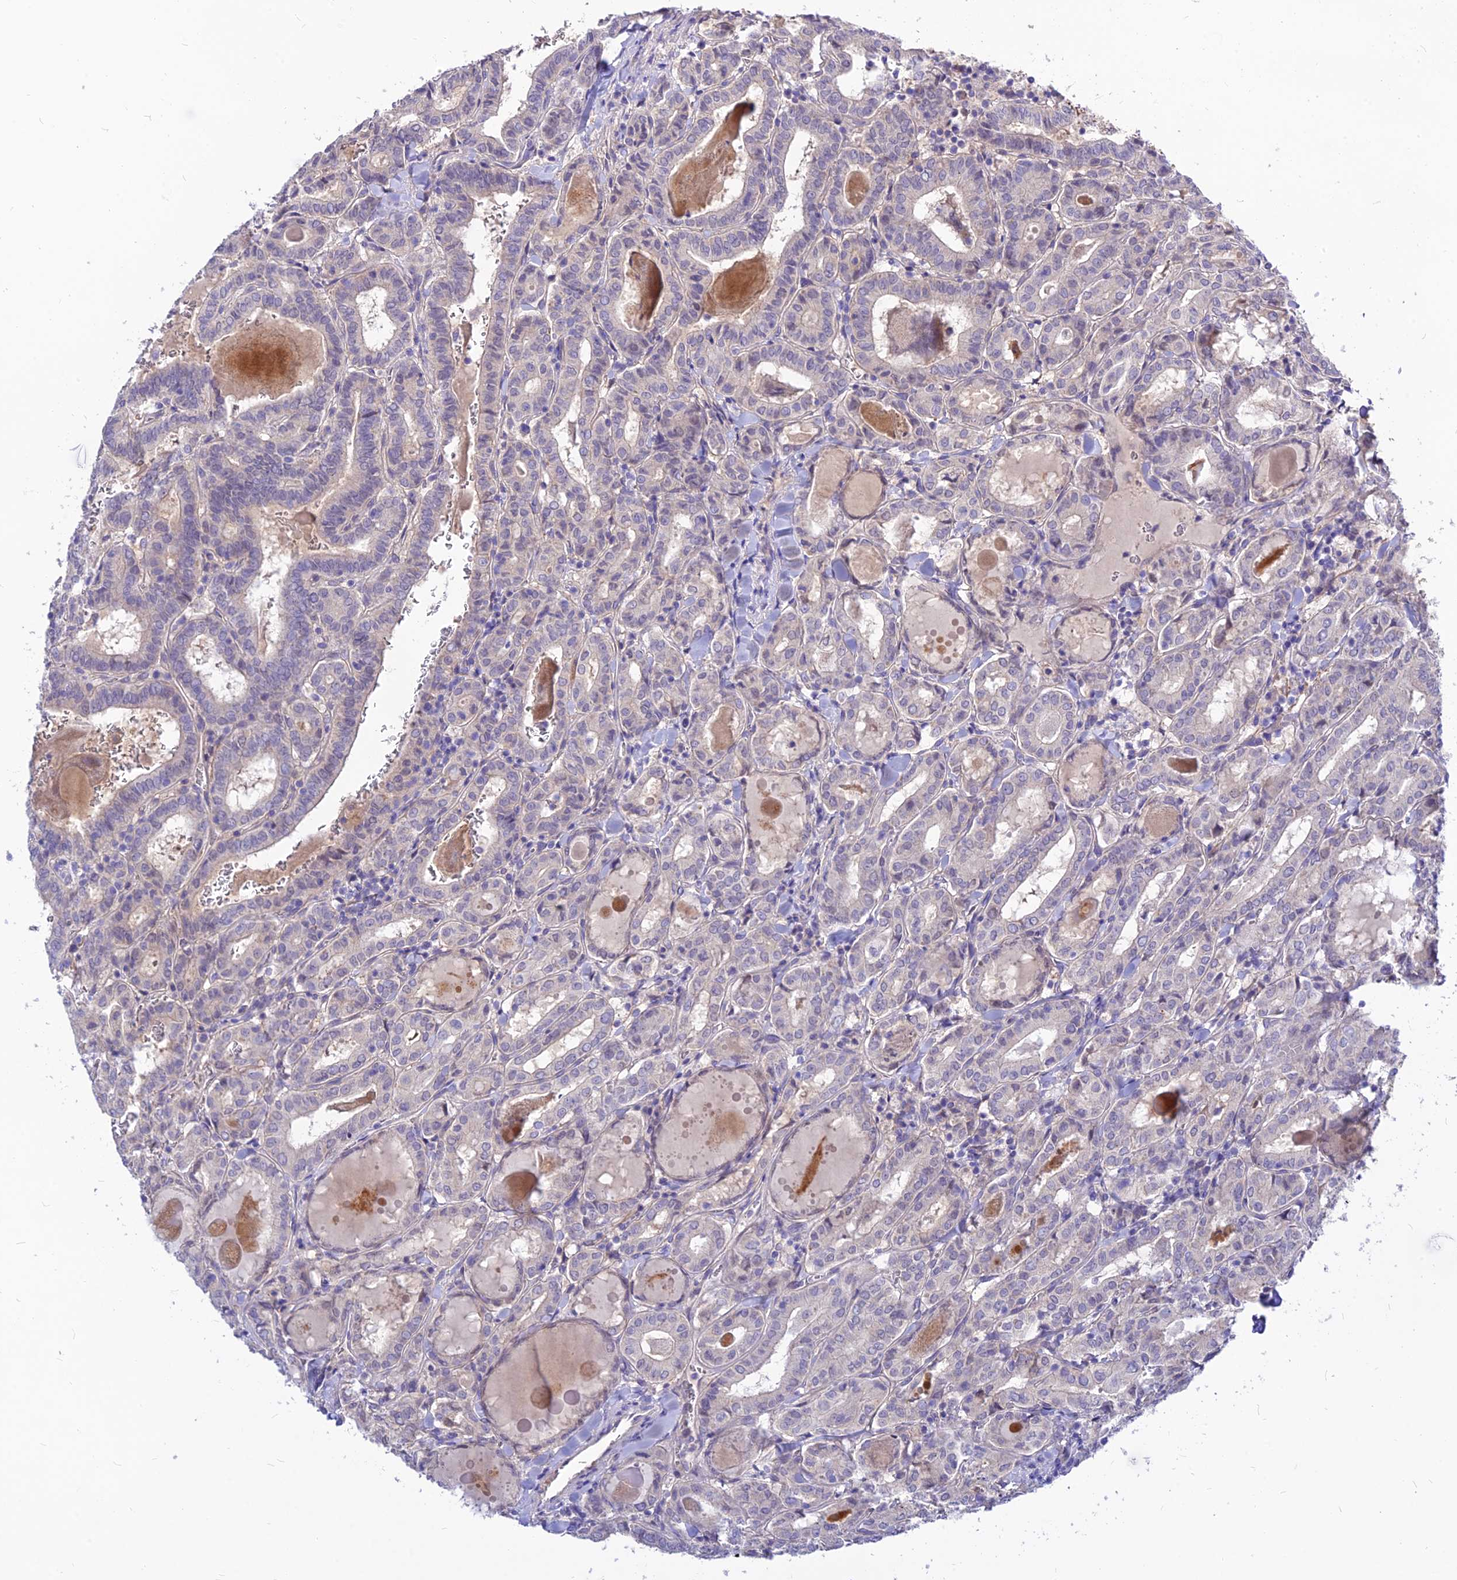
{"staining": {"intensity": "negative", "quantity": "none", "location": "none"}, "tissue": "thyroid cancer", "cell_type": "Tumor cells", "image_type": "cancer", "snomed": [{"axis": "morphology", "description": "Papillary adenocarcinoma, NOS"}, {"axis": "topography", "description": "Thyroid gland"}], "caption": "Thyroid papillary adenocarcinoma stained for a protein using immunohistochemistry (IHC) exhibits no expression tumor cells.", "gene": "CZIB", "patient": {"sex": "female", "age": 72}}